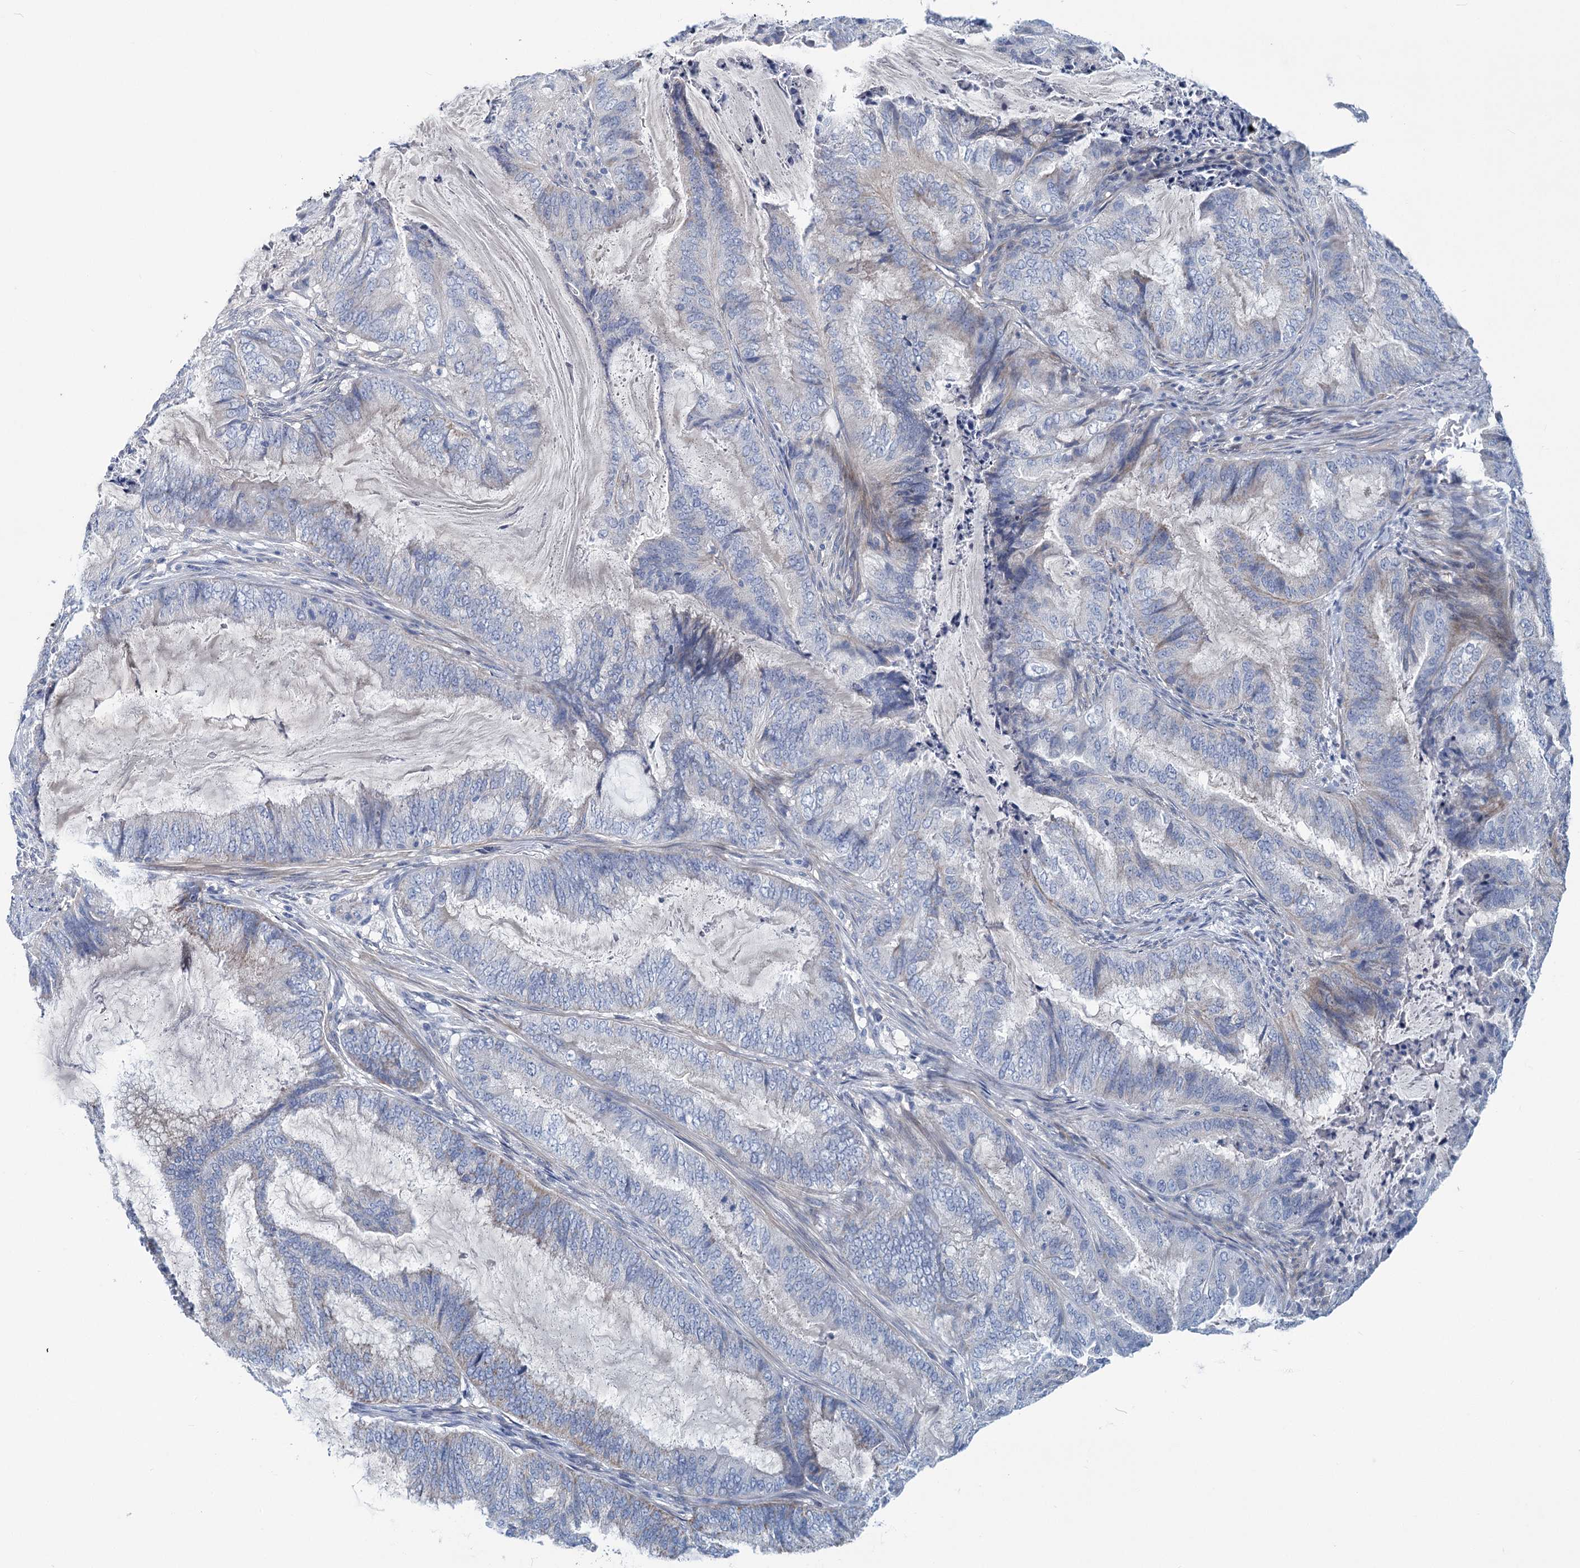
{"staining": {"intensity": "negative", "quantity": "none", "location": "none"}, "tissue": "endometrial cancer", "cell_type": "Tumor cells", "image_type": "cancer", "snomed": [{"axis": "morphology", "description": "Adenocarcinoma, NOS"}, {"axis": "topography", "description": "Endometrium"}], "caption": "Tumor cells are negative for protein expression in human endometrial cancer (adenocarcinoma). (Brightfield microscopy of DAB immunohistochemistry at high magnification).", "gene": "CHDH", "patient": {"sex": "female", "age": 51}}